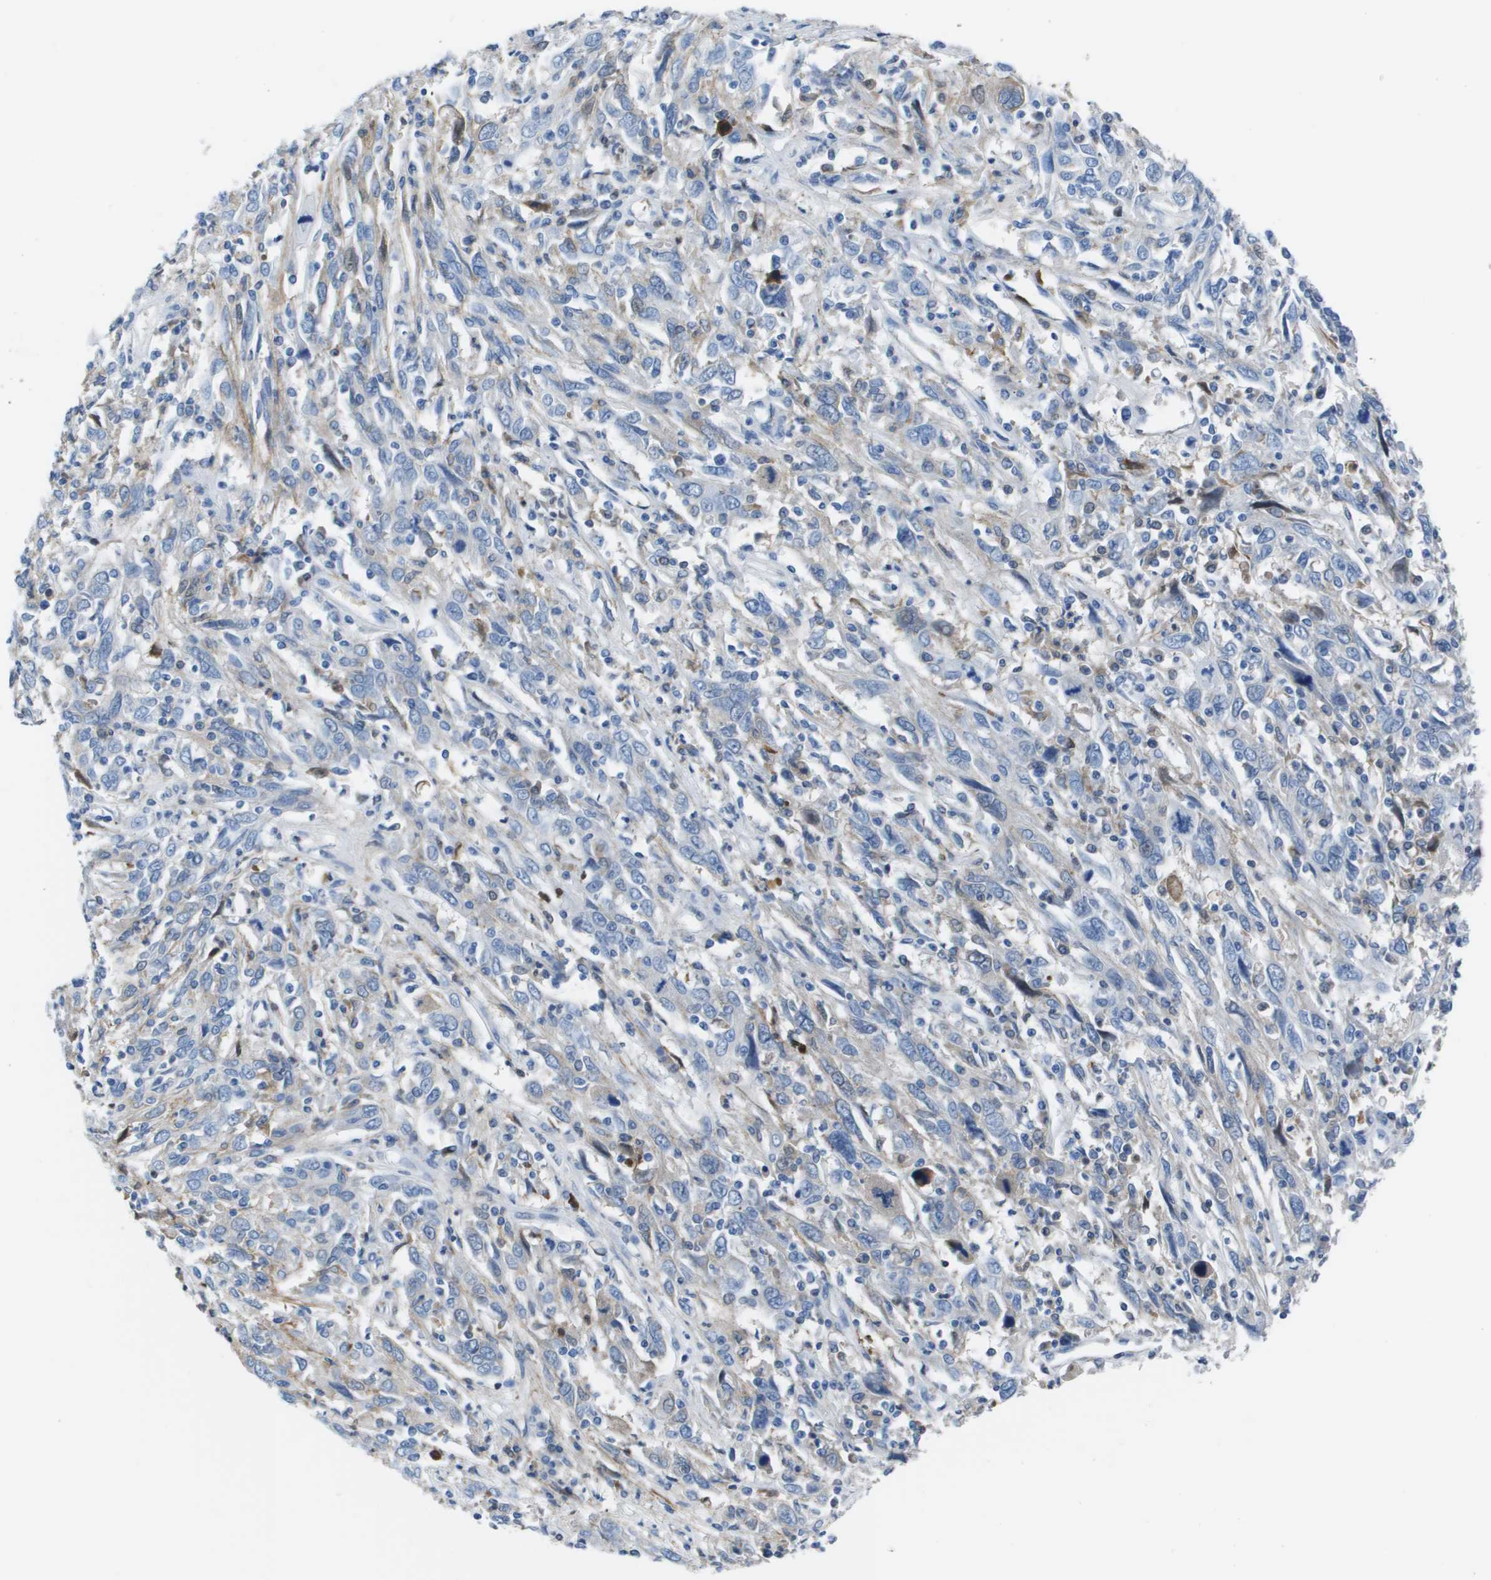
{"staining": {"intensity": "negative", "quantity": "none", "location": "none"}, "tissue": "cervical cancer", "cell_type": "Tumor cells", "image_type": "cancer", "snomed": [{"axis": "morphology", "description": "Squamous cell carcinoma, NOS"}, {"axis": "topography", "description": "Cervix"}], "caption": "Immunohistochemistry (IHC) photomicrograph of cervical cancer (squamous cell carcinoma) stained for a protein (brown), which displays no staining in tumor cells.", "gene": "VTN", "patient": {"sex": "female", "age": 46}}